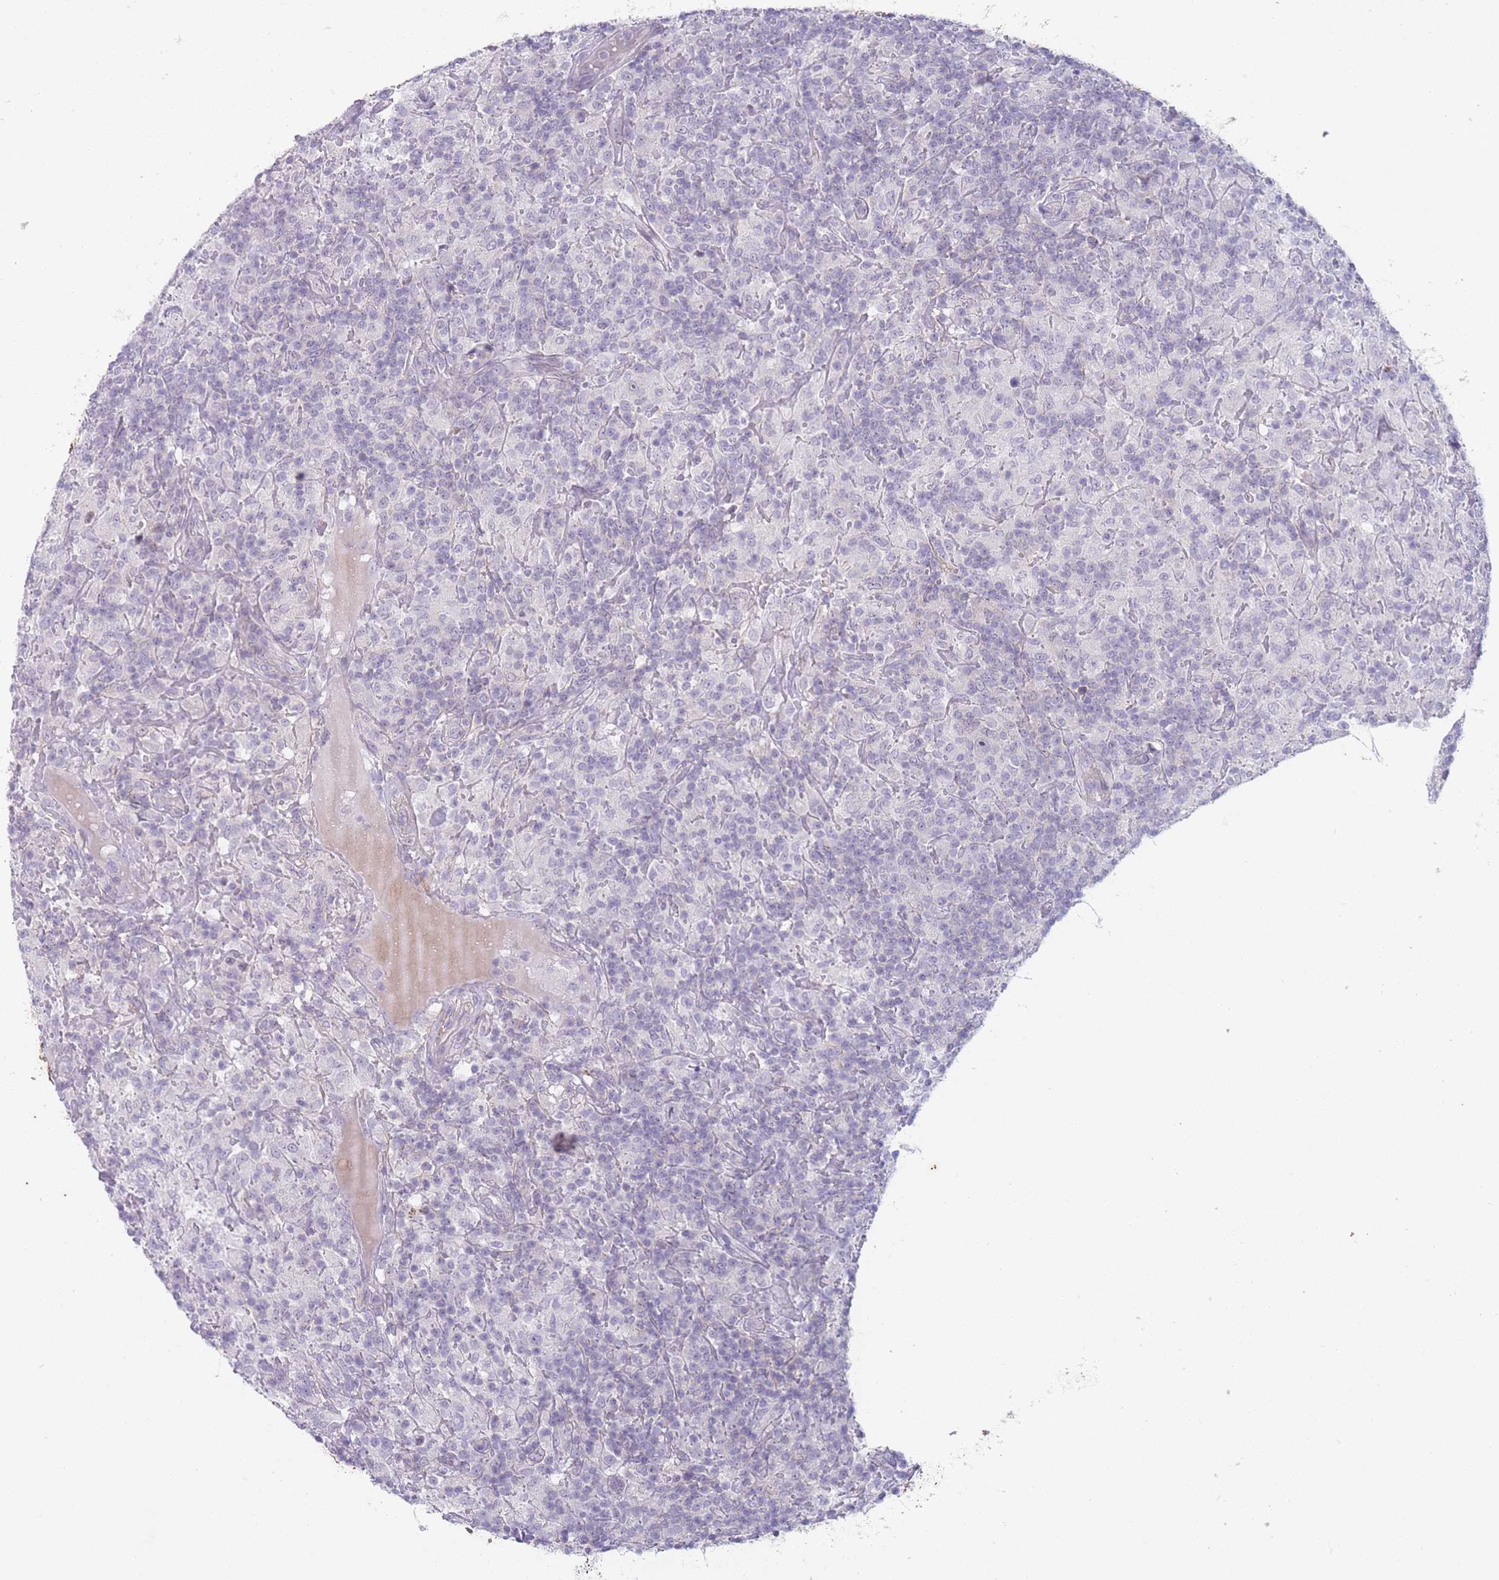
{"staining": {"intensity": "negative", "quantity": "none", "location": "none"}, "tissue": "lymphoma", "cell_type": "Tumor cells", "image_type": "cancer", "snomed": [{"axis": "morphology", "description": "Hodgkin's disease, NOS"}, {"axis": "topography", "description": "Lymph node"}], "caption": "IHC of lymphoma shows no expression in tumor cells. (Brightfield microscopy of DAB (3,3'-diaminobenzidine) IHC at high magnification).", "gene": "PAIP2B", "patient": {"sex": "male", "age": 70}}